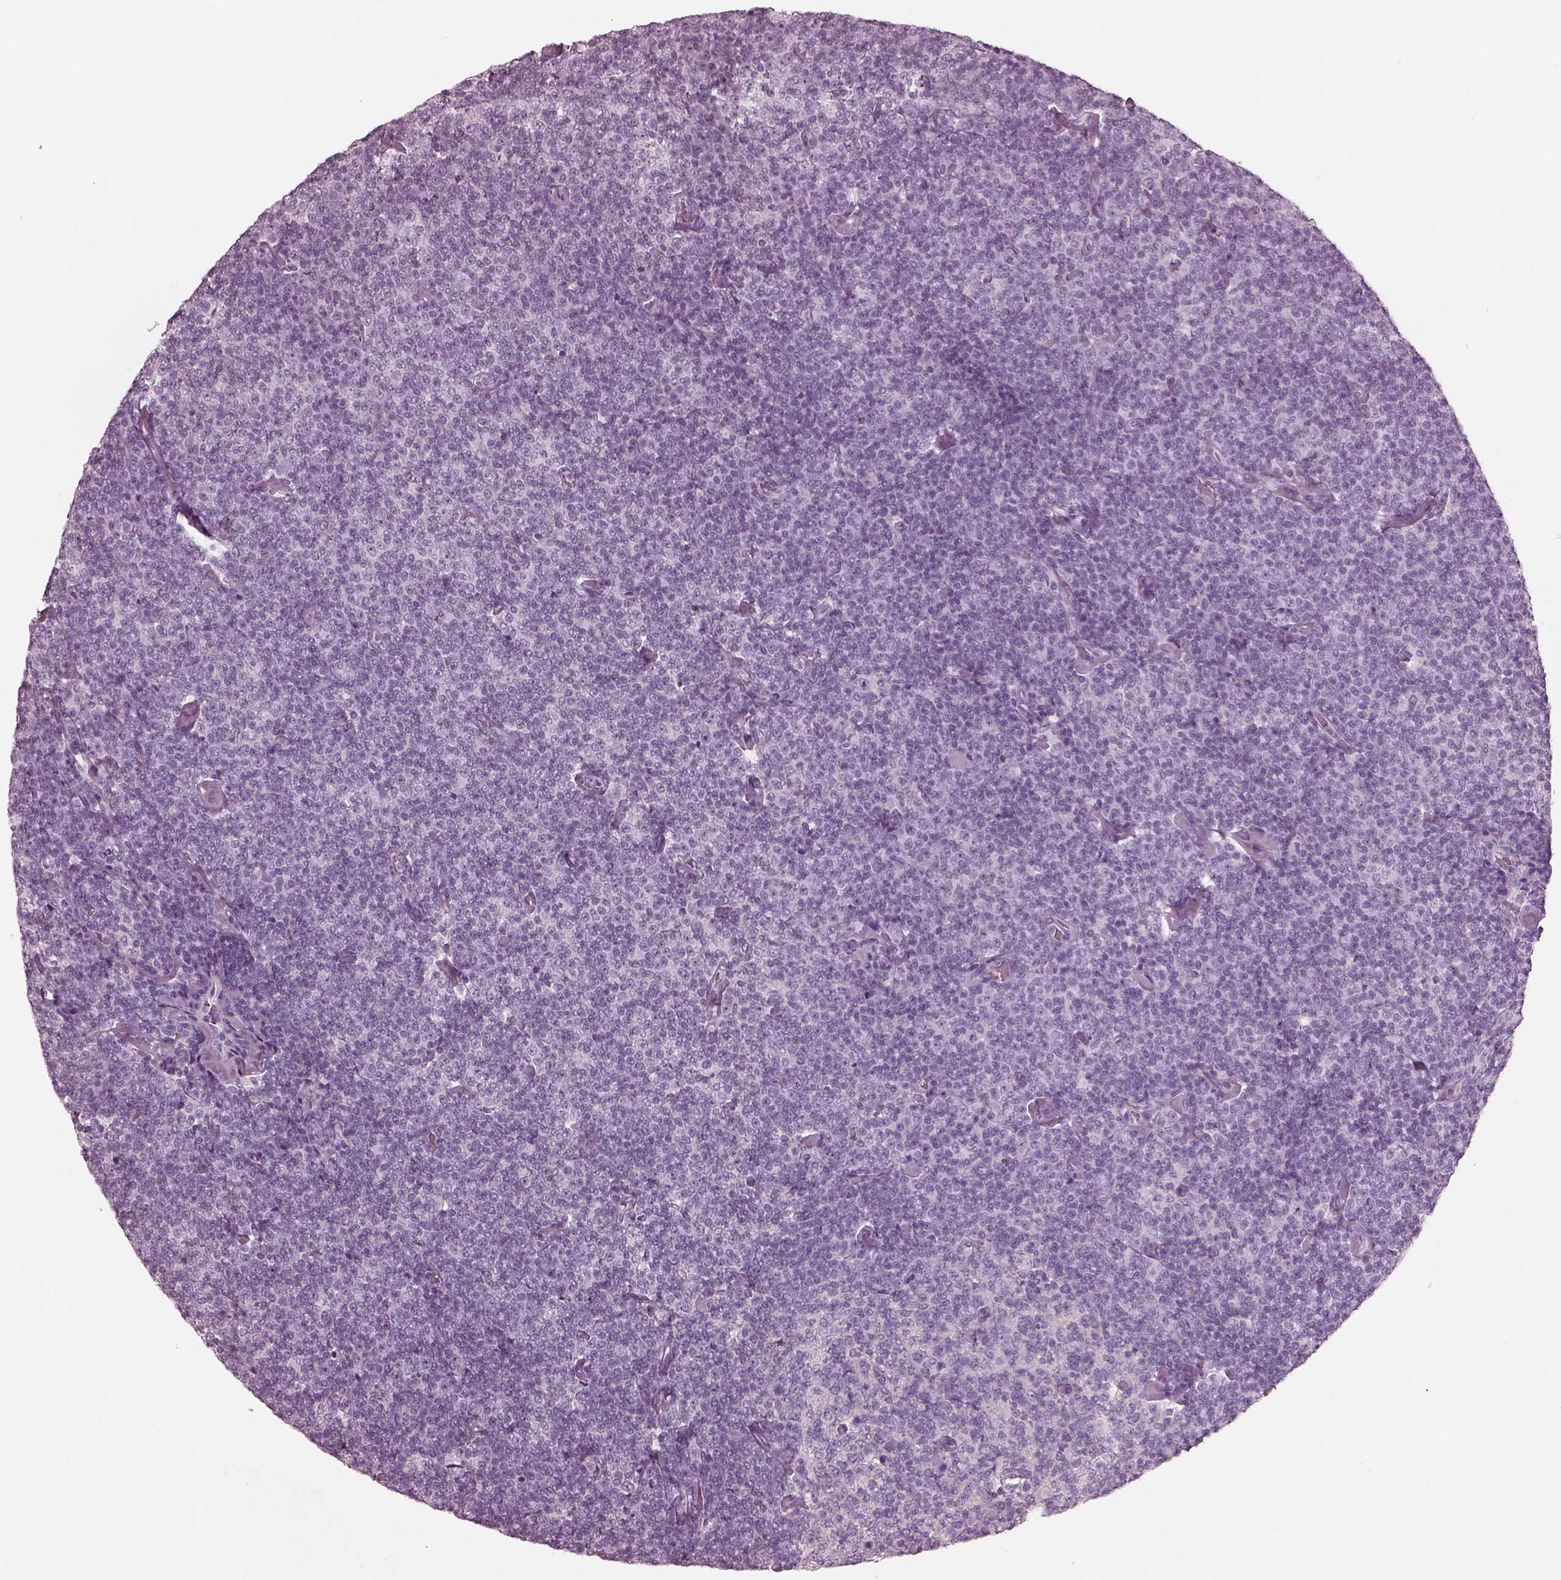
{"staining": {"intensity": "negative", "quantity": "none", "location": "none"}, "tissue": "lymphoma", "cell_type": "Tumor cells", "image_type": "cancer", "snomed": [{"axis": "morphology", "description": "Malignant lymphoma, non-Hodgkin's type, Low grade"}, {"axis": "topography", "description": "Lymph node"}], "caption": "DAB immunohistochemical staining of lymphoma reveals no significant staining in tumor cells.", "gene": "FABP9", "patient": {"sex": "male", "age": 81}}